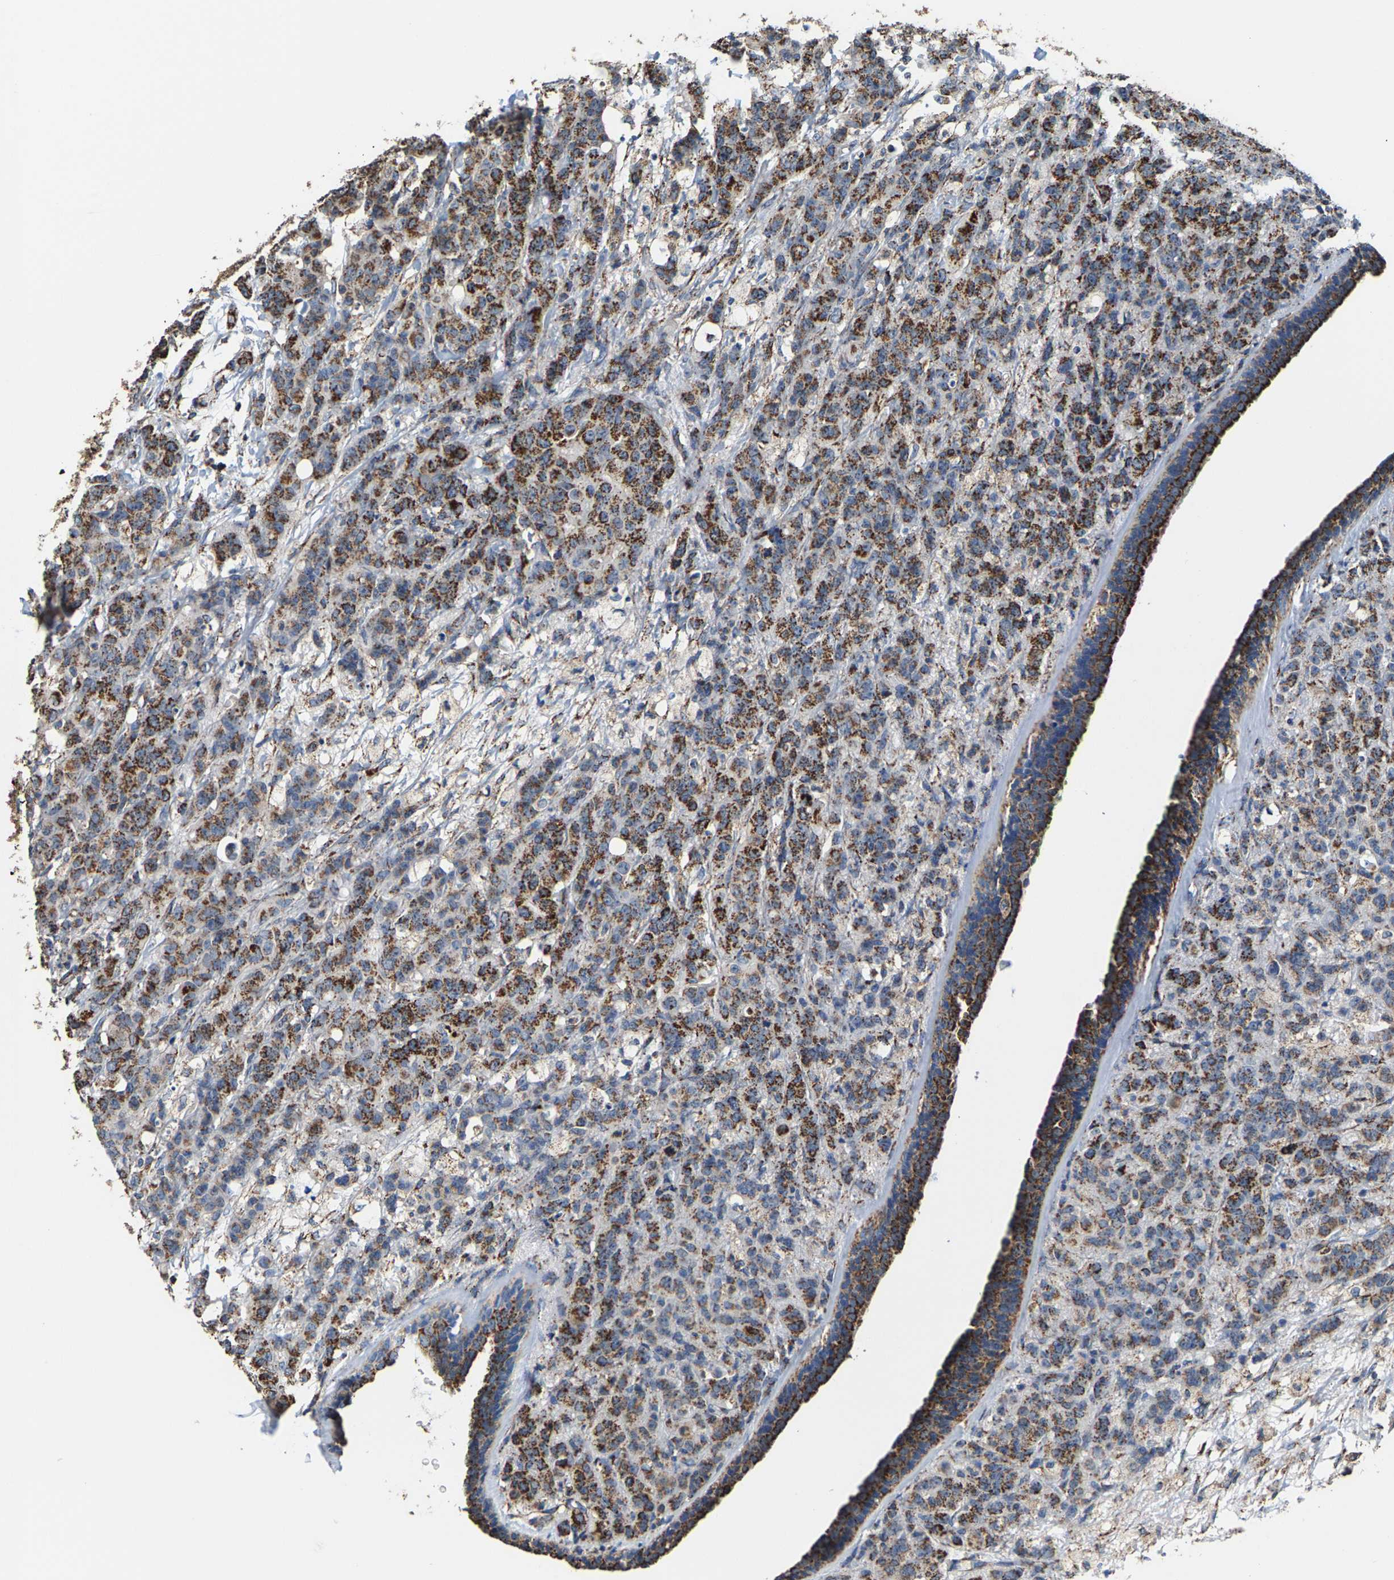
{"staining": {"intensity": "moderate", "quantity": ">75%", "location": "cytoplasmic/membranous"}, "tissue": "breast cancer", "cell_type": "Tumor cells", "image_type": "cancer", "snomed": [{"axis": "morphology", "description": "Normal tissue, NOS"}, {"axis": "morphology", "description": "Duct carcinoma"}, {"axis": "topography", "description": "Breast"}], "caption": "This micrograph reveals intraductal carcinoma (breast) stained with IHC to label a protein in brown. The cytoplasmic/membranous of tumor cells show moderate positivity for the protein. Nuclei are counter-stained blue.", "gene": "SHMT2", "patient": {"sex": "female", "age": 40}}